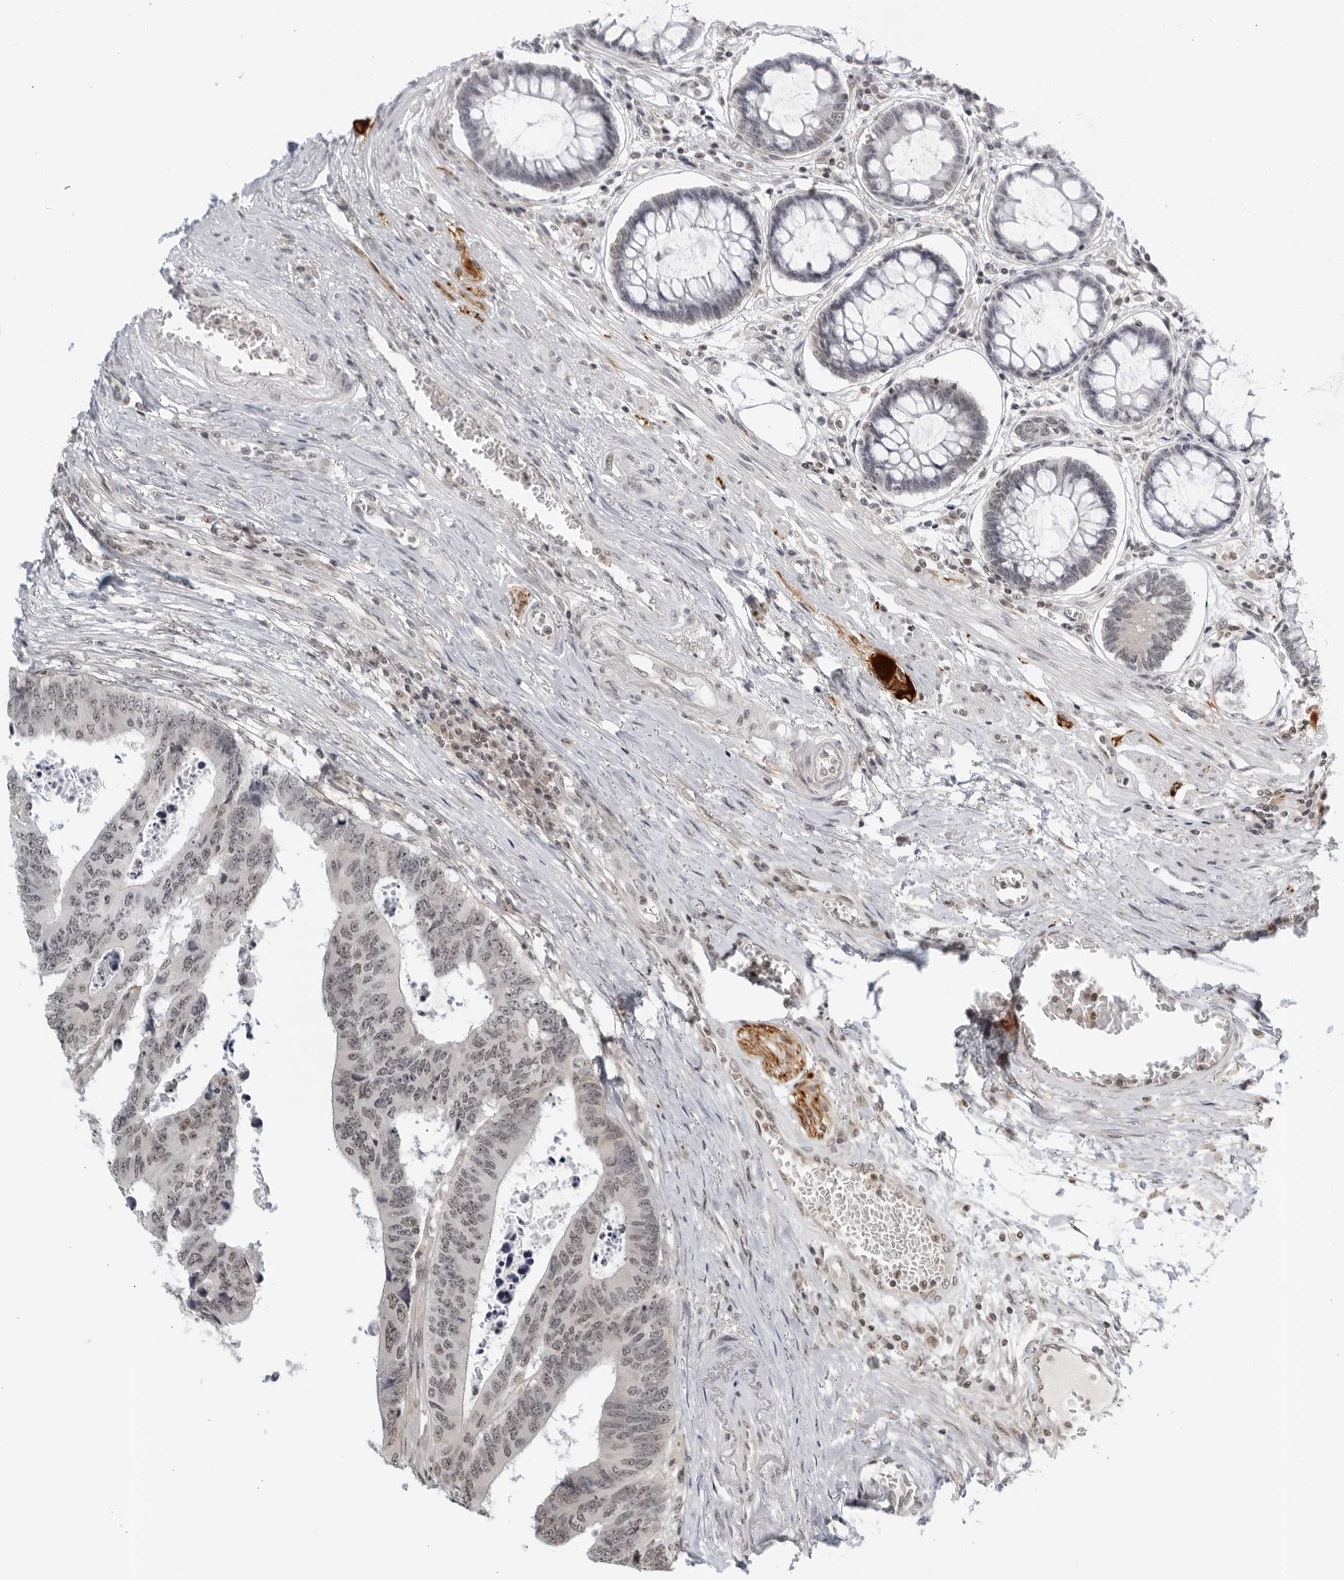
{"staining": {"intensity": "weak", "quantity": ">75%", "location": "nuclear"}, "tissue": "colorectal cancer", "cell_type": "Tumor cells", "image_type": "cancer", "snomed": [{"axis": "morphology", "description": "Adenocarcinoma, NOS"}, {"axis": "topography", "description": "Rectum"}], "caption": "Colorectal adenocarcinoma stained for a protein (brown) demonstrates weak nuclear positive staining in approximately >75% of tumor cells.", "gene": "CC2D1B", "patient": {"sex": "male", "age": 84}}